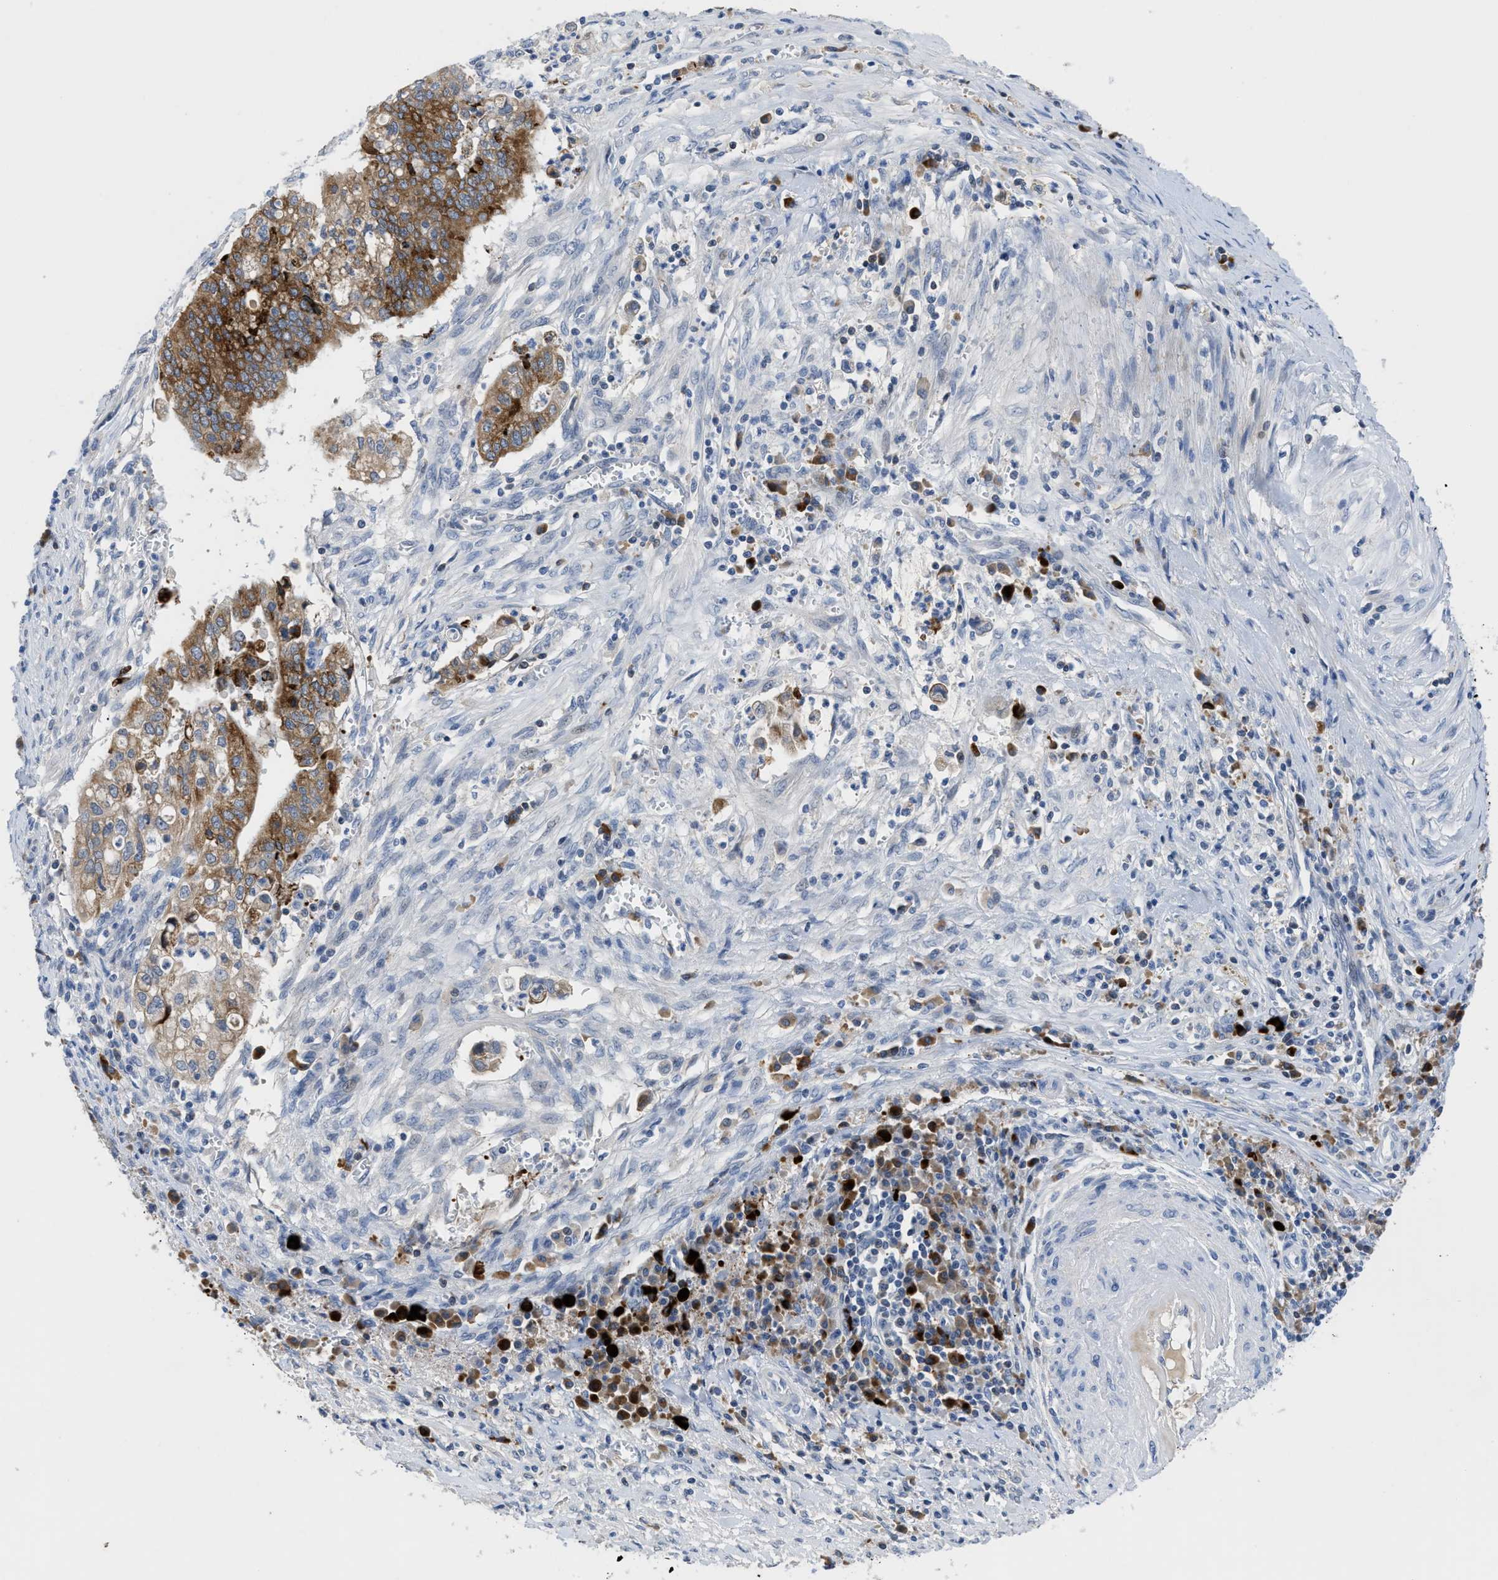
{"staining": {"intensity": "moderate", "quantity": ">75%", "location": "cytoplasmic/membranous"}, "tissue": "cervical cancer", "cell_type": "Tumor cells", "image_type": "cancer", "snomed": [{"axis": "morphology", "description": "Adenocarcinoma, NOS"}, {"axis": "topography", "description": "Cervix"}], "caption": "A photomicrograph of human cervical cancer stained for a protein exhibits moderate cytoplasmic/membranous brown staining in tumor cells.", "gene": "OR9K2", "patient": {"sex": "female", "age": 44}}